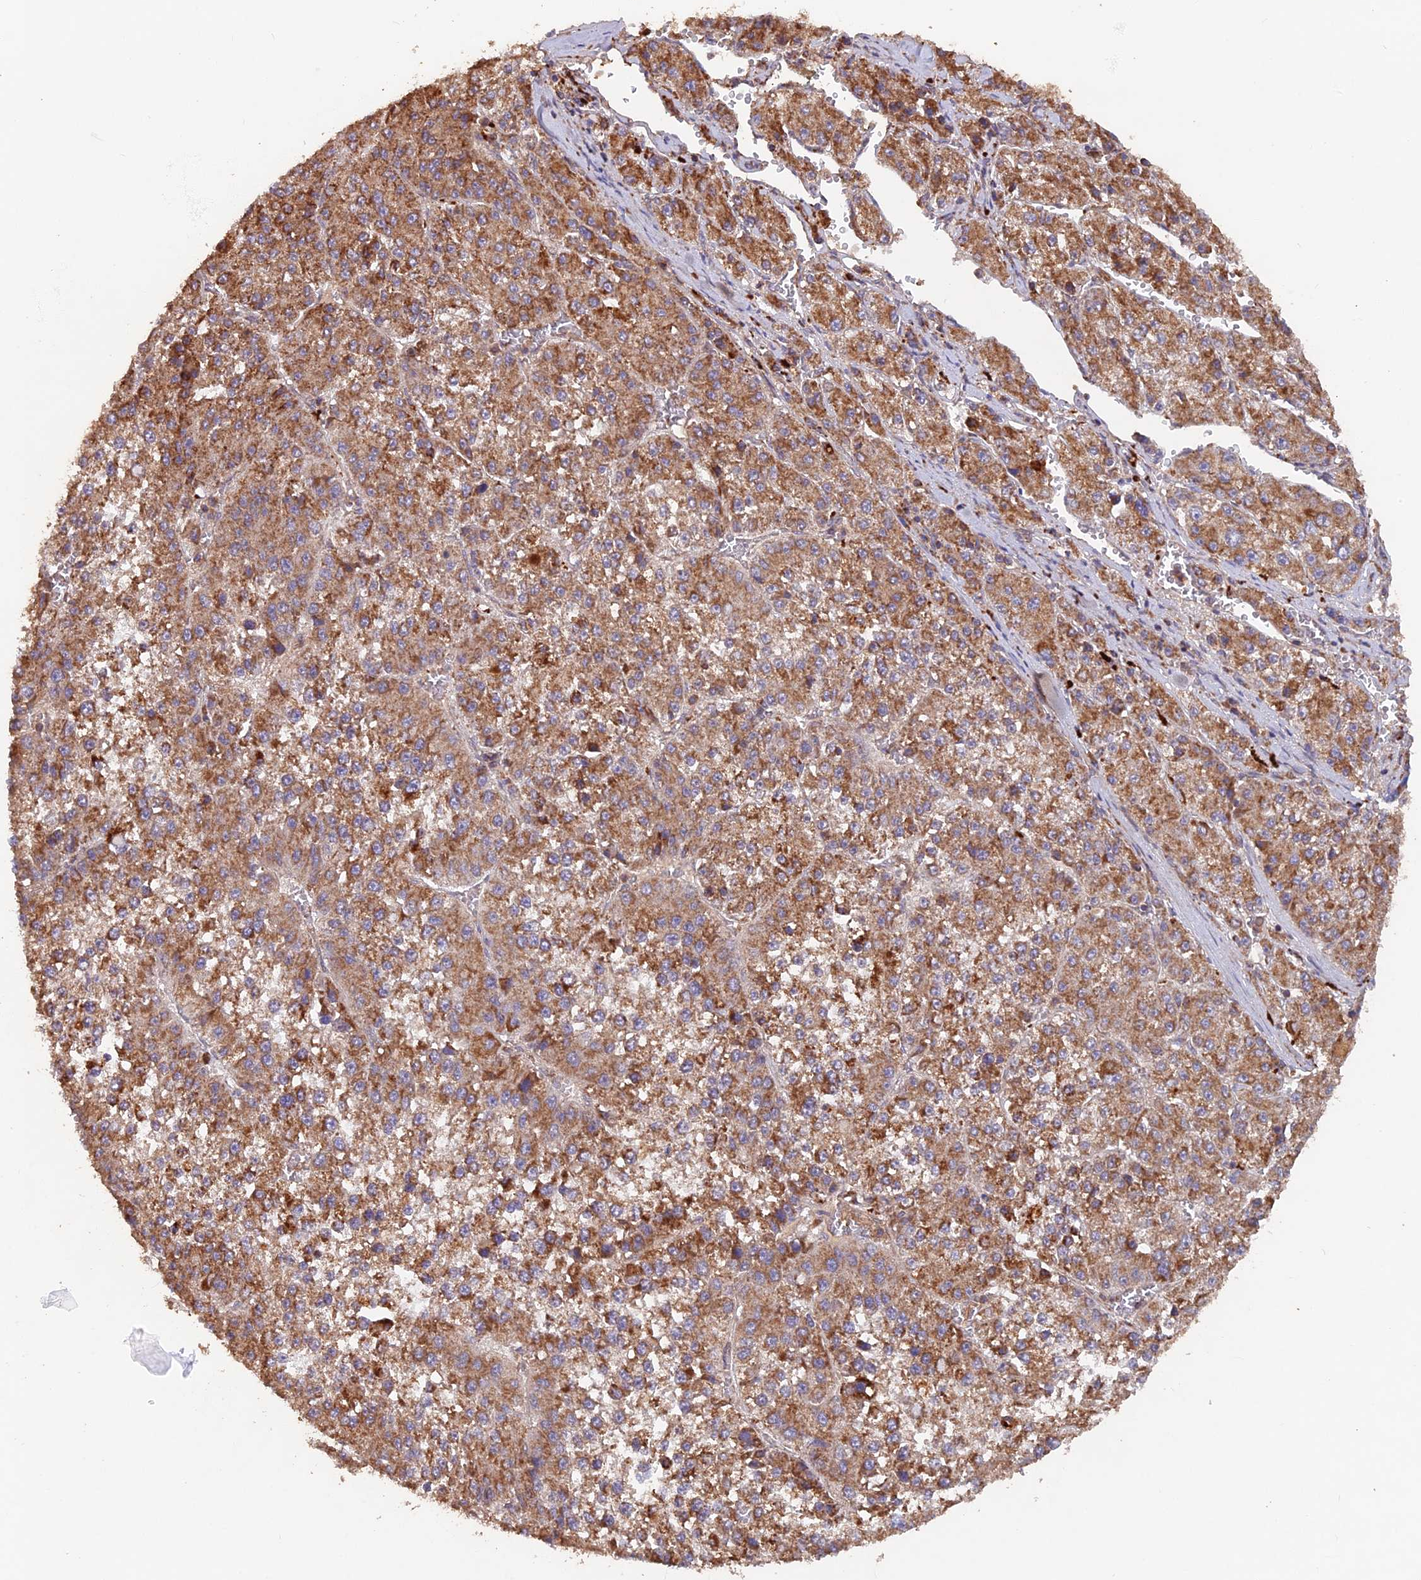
{"staining": {"intensity": "moderate", "quantity": ">75%", "location": "cytoplasmic/membranous"}, "tissue": "liver cancer", "cell_type": "Tumor cells", "image_type": "cancer", "snomed": [{"axis": "morphology", "description": "Carcinoma, Hepatocellular, NOS"}, {"axis": "topography", "description": "Liver"}], "caption": "An image of human liver cancer (hepatocellular carcinoma) stained for a protein exhibits moderate cytoplasmic/membranous brown staining in tumor cells.", "gene": "IFT22", "patient": {"sex": "female", "age": 73}}